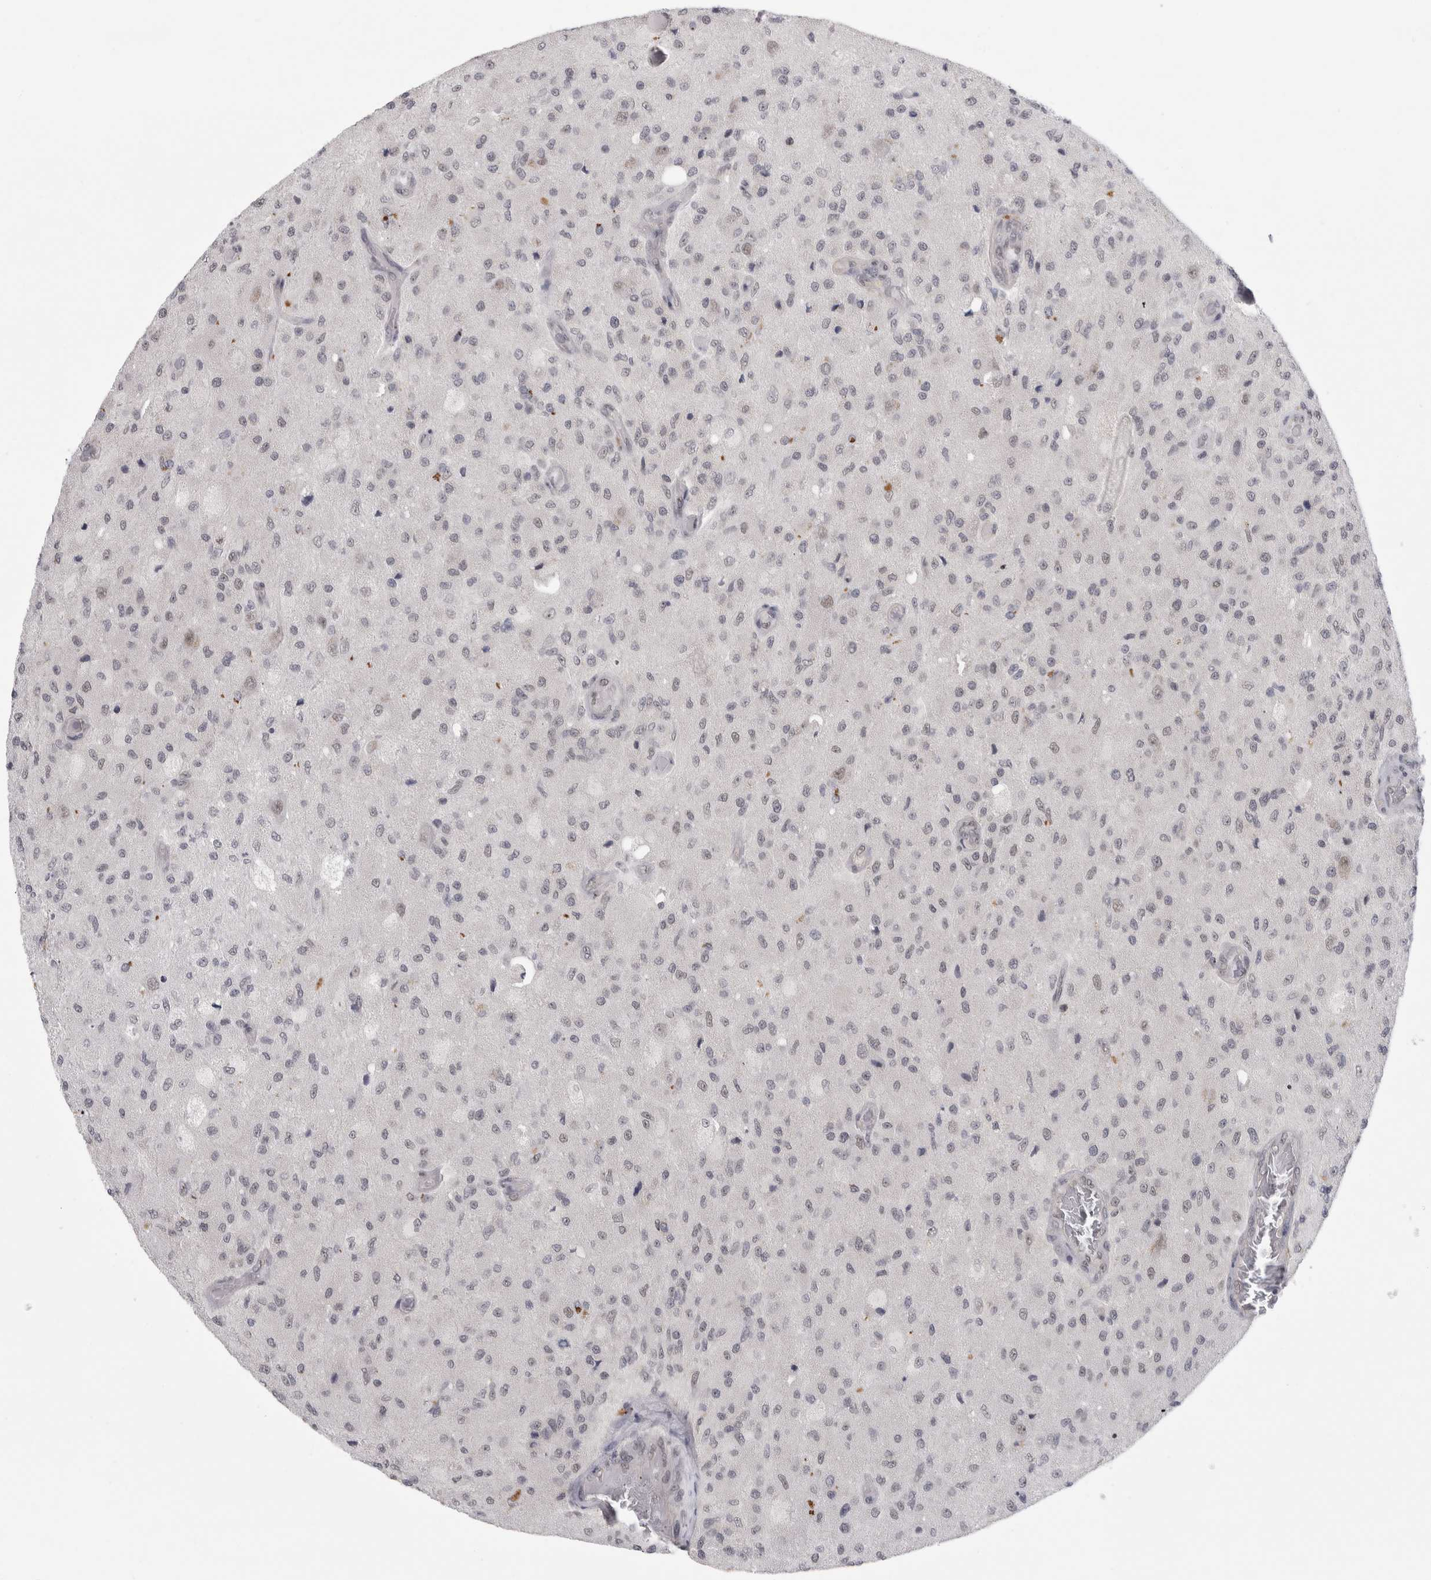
{"staining": {"intensity": "negative", "quantity": "none", "location": "none"}, "tissue": "glioma", "cell_type": "Tumor cells", "image_type": "cancer", "snomed": [{"axis": "morphology", "description": "Normal tissue, NOS"}, {"axis": "morphology", "description": "Glioma, malignant, High grade"}, {"axis": "topography", "description": "Cerebral cortex"}], "caption": "DAB immunohistochemical staining of human malignant glioma (high-grade) displays no significant expression in tumor cells. Brightfield microscopy of IHC stained with DAB (3,3'-diaminobenzidine) (brown) and hematoxylin (blue), captured at high magnification.", "gene": "PSMB2", "patient": {"sex": "male", "age": 77}}